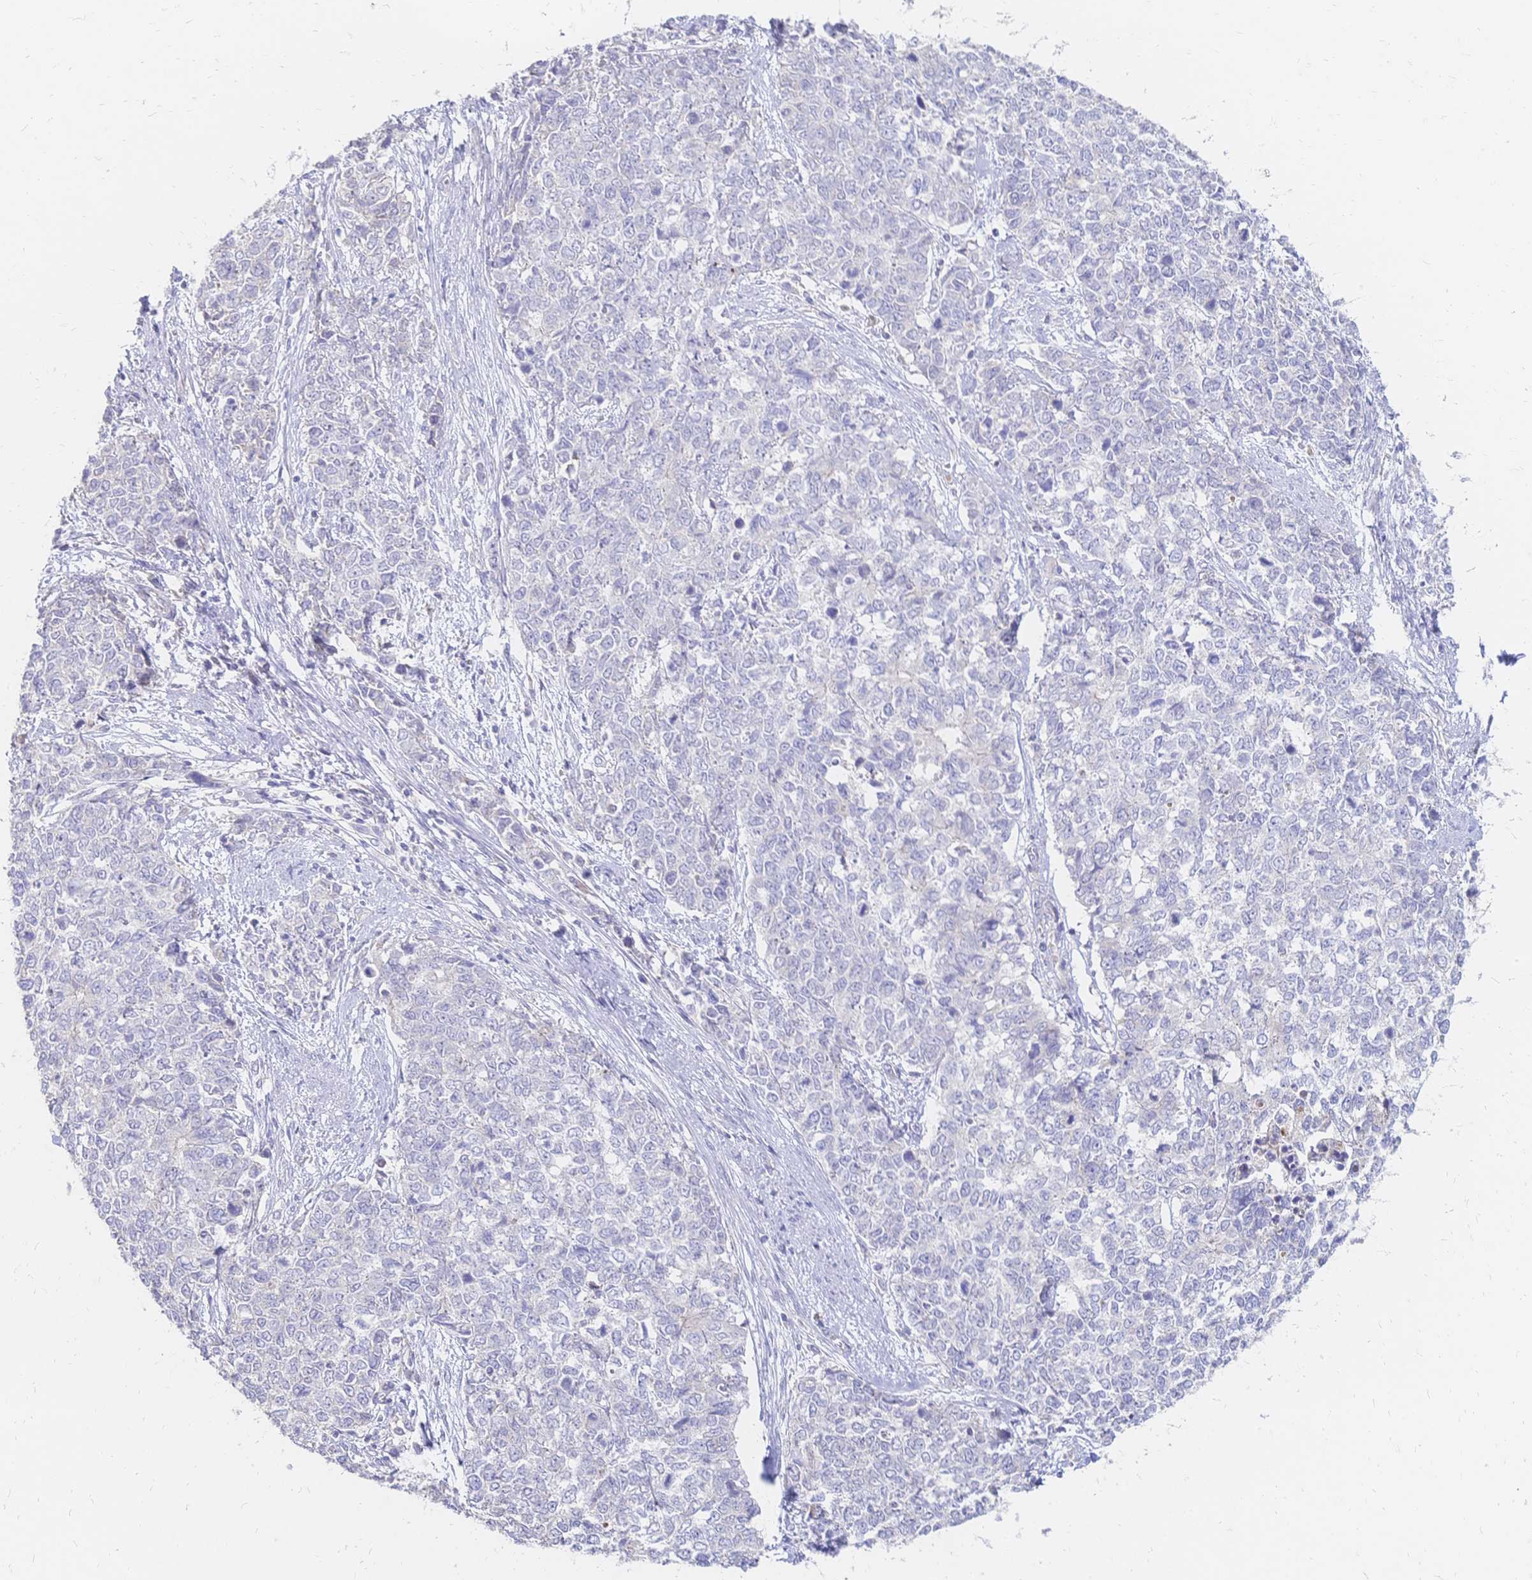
{"staining": {"intensity": "negative", "quantity": "none", "location": "none"}, "tissue": "cervical cancer", "cell_type": "Tumor cells", "image_type": "cancer", "snomed": [{"axis": "morphology", "description": "Adenocarcinoma, NOS"}, {"axis": "topography", "description": "Cervix"}], "caption": "Cervical cancer (adenocarcinoma) was stained to show a protein in brown. There is no significant staining in tumor cells.", "gene": "VWC2L", "patient": {"sex": "female", "age": 63}}